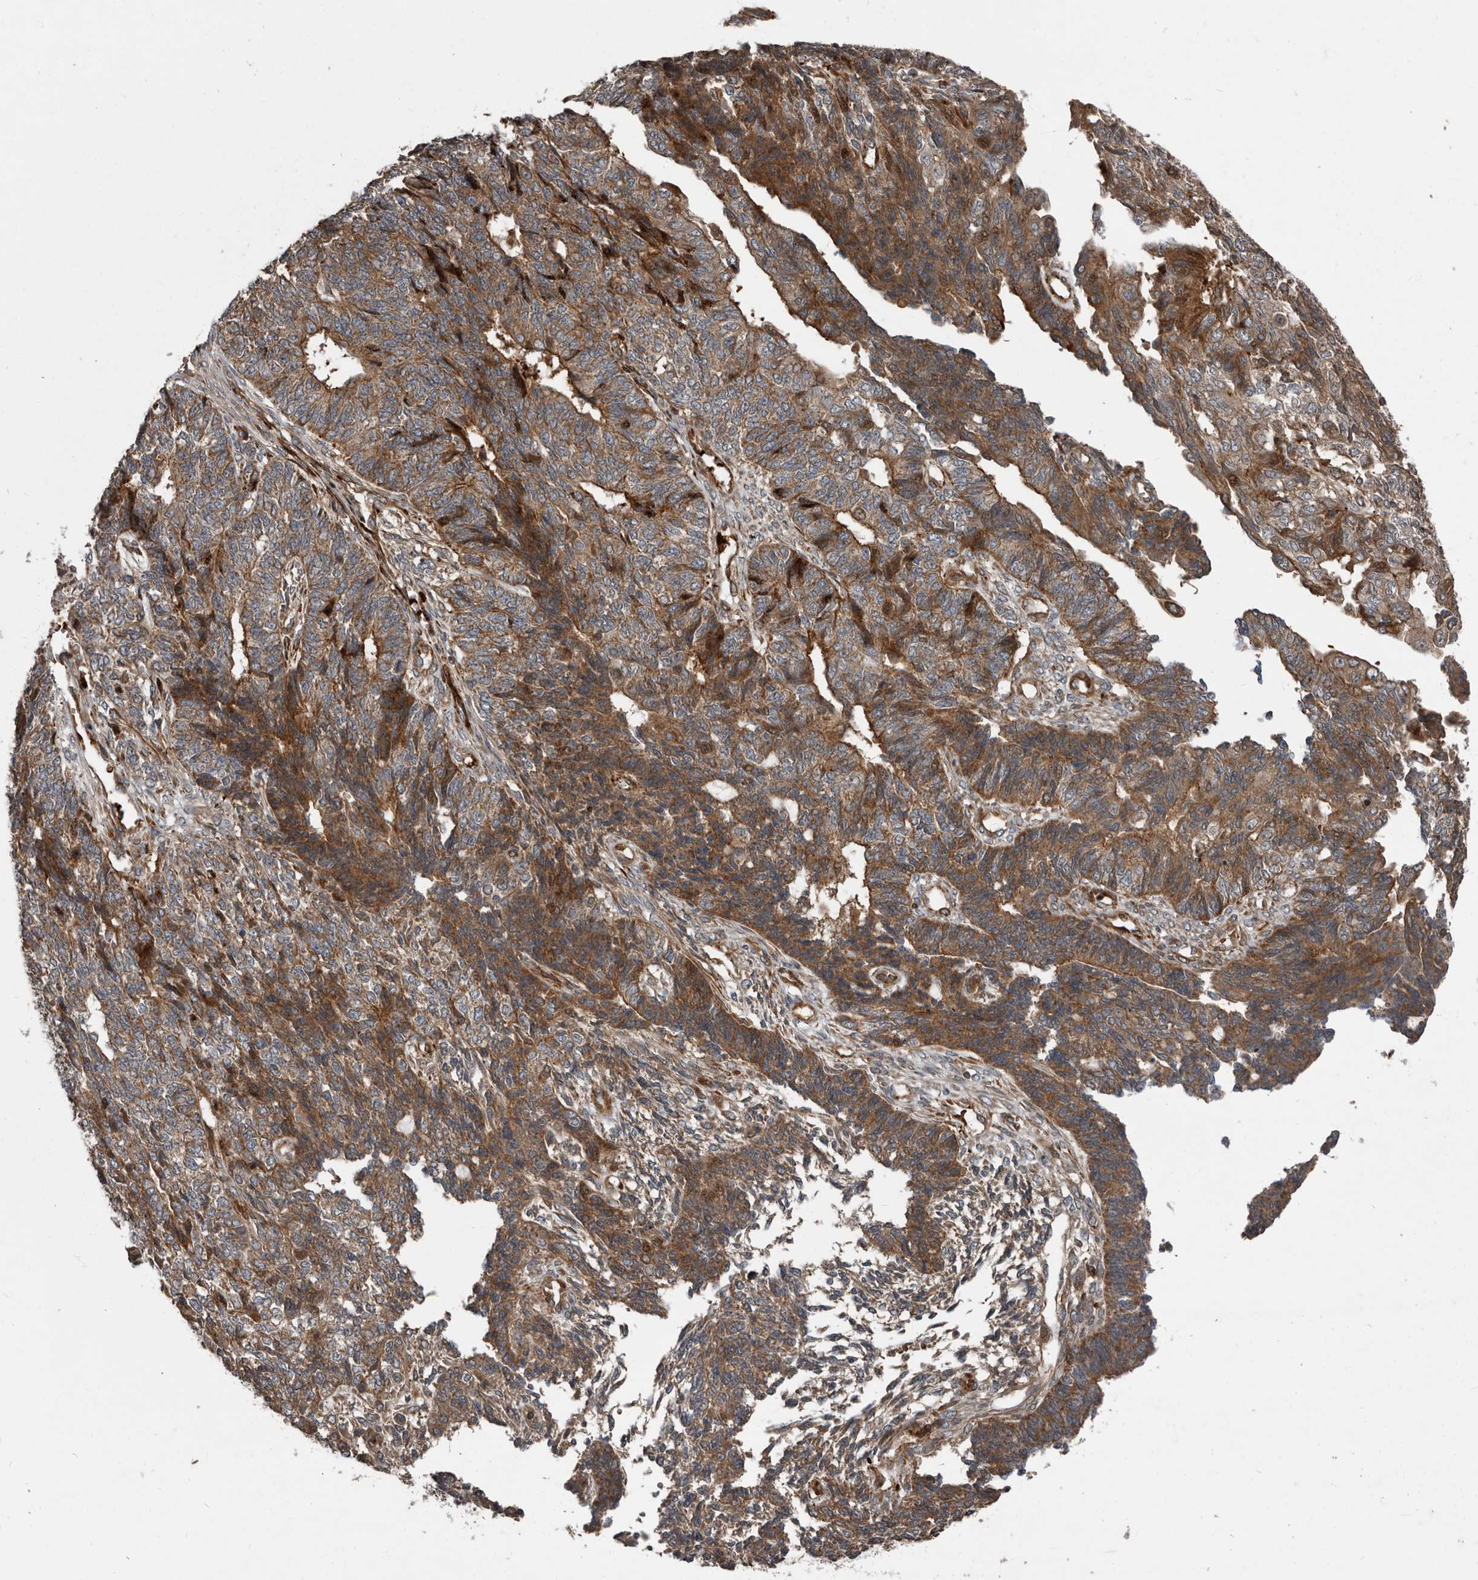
{"staining": {"intensity": "strong", "quantity": ">75%", "location": "cytoplasmic/membranous"}, "tissue": "endometrial cancer", "cell_type": "Tumor cells", "image_type": "cancer", "snomed": [{"axis": "morphology", "description": "Adenocarcinoma, NOS"}, {"axis": "topography", "description": "Endometrium"}], "caption": "A high amount of strong cytoplasmic/membranous positivity is appreciated in approximately >75% of tumor cells in endometrial cancer tissue.", "gene": "FBXO31", "patient": {"sex": "female", "age": 32}}